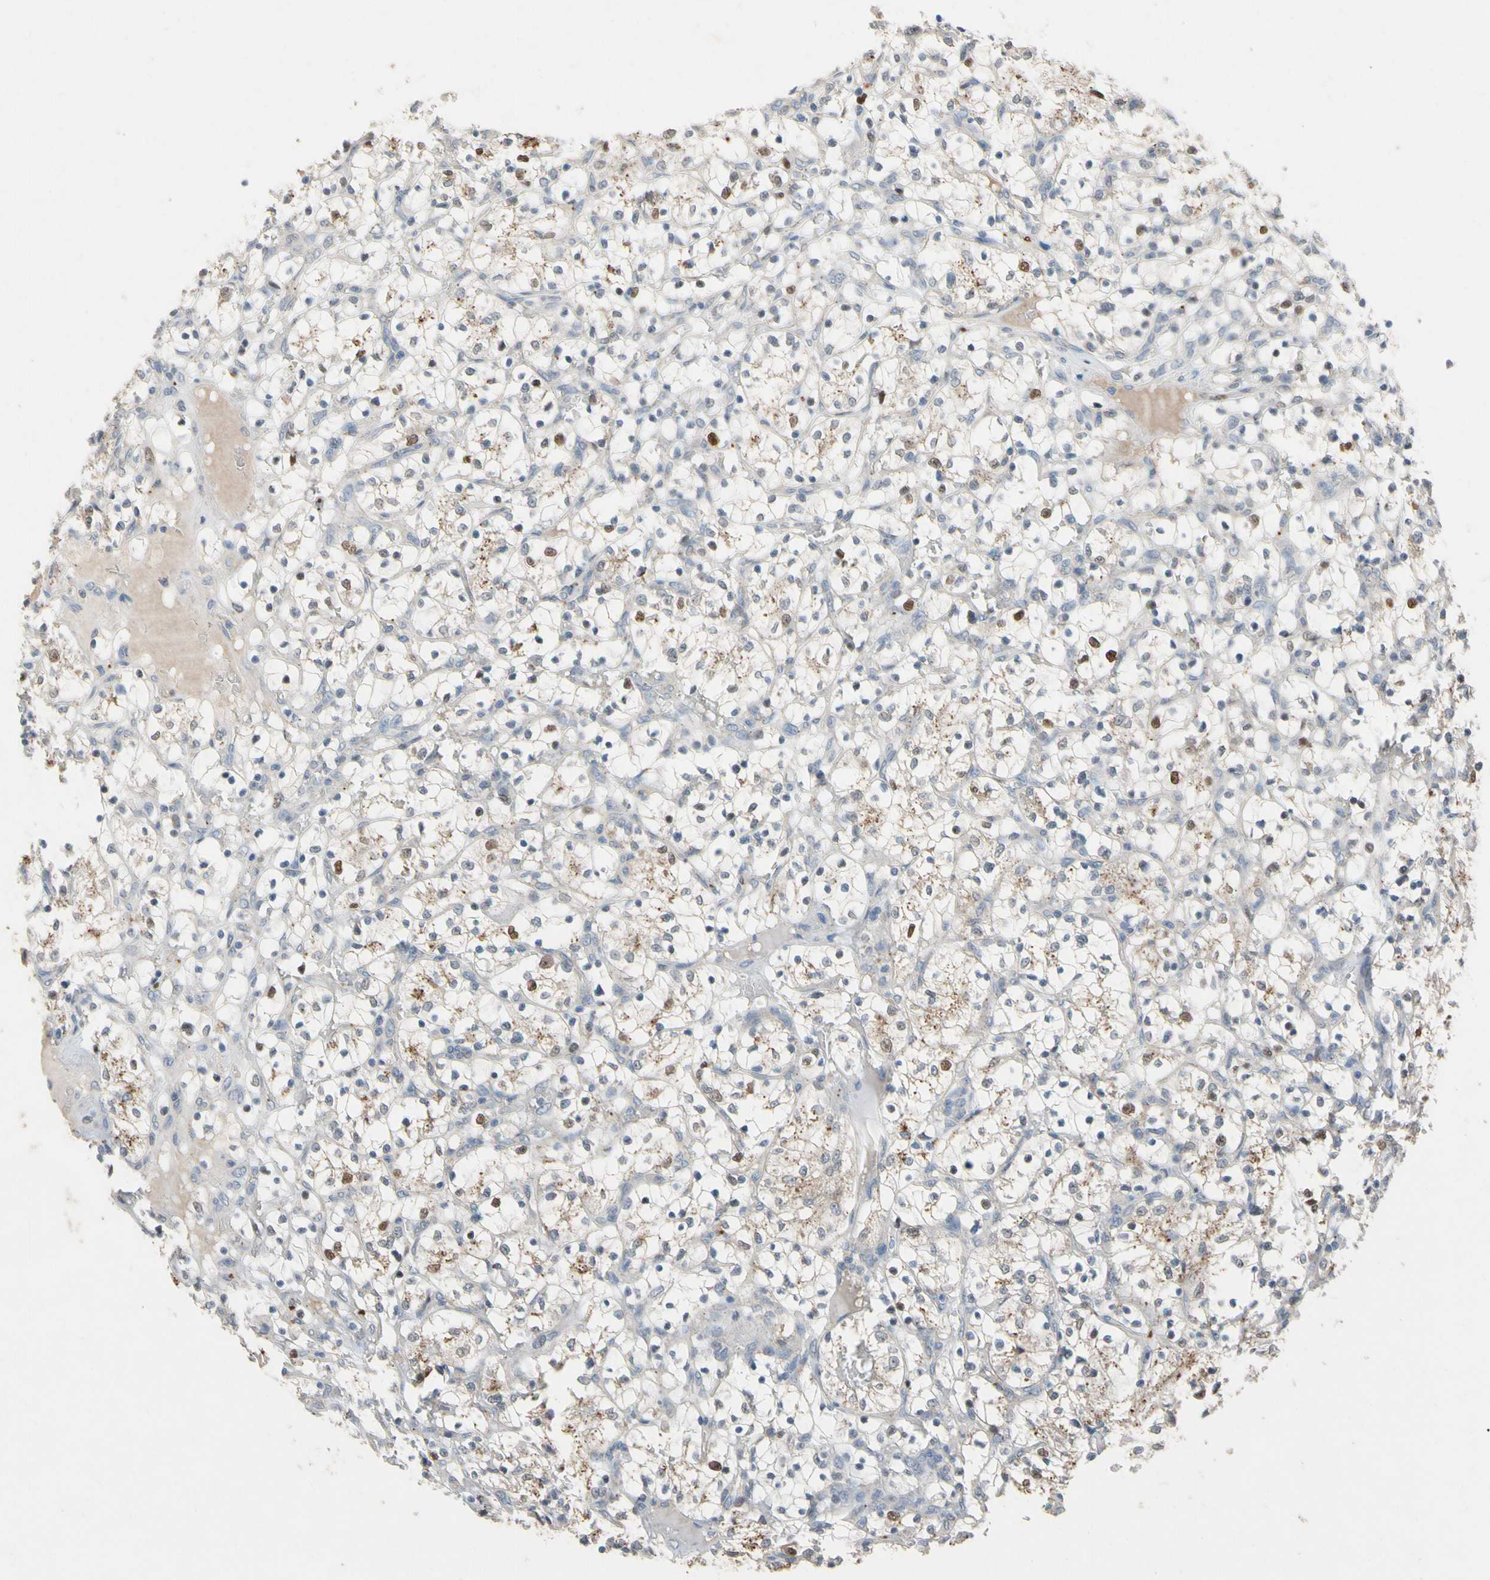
{"staining": {"intensity": "strong", "quantity": "<25%", "location": "nuclear"}, "tissue": "renal cancer", "cell_type": "Tumor cells", "image_type": "cancer", "snomed": [{"axis": "morphology", "description": "Adenocarcinoma, NOS"}, {"axis": "topography", "description": "Kidney"}], "caption": "Renal cancer tissue shows strong nuclear positivity in approximately <25% of tumor cells, visualized by immunohistochemistry. (DAB (3,3'-diaminobenzidine) IHC with brightfield microscopy, high magnification).", "gene": "ZKSCAN4", "patient": {"sex": "female", "age": 69}}